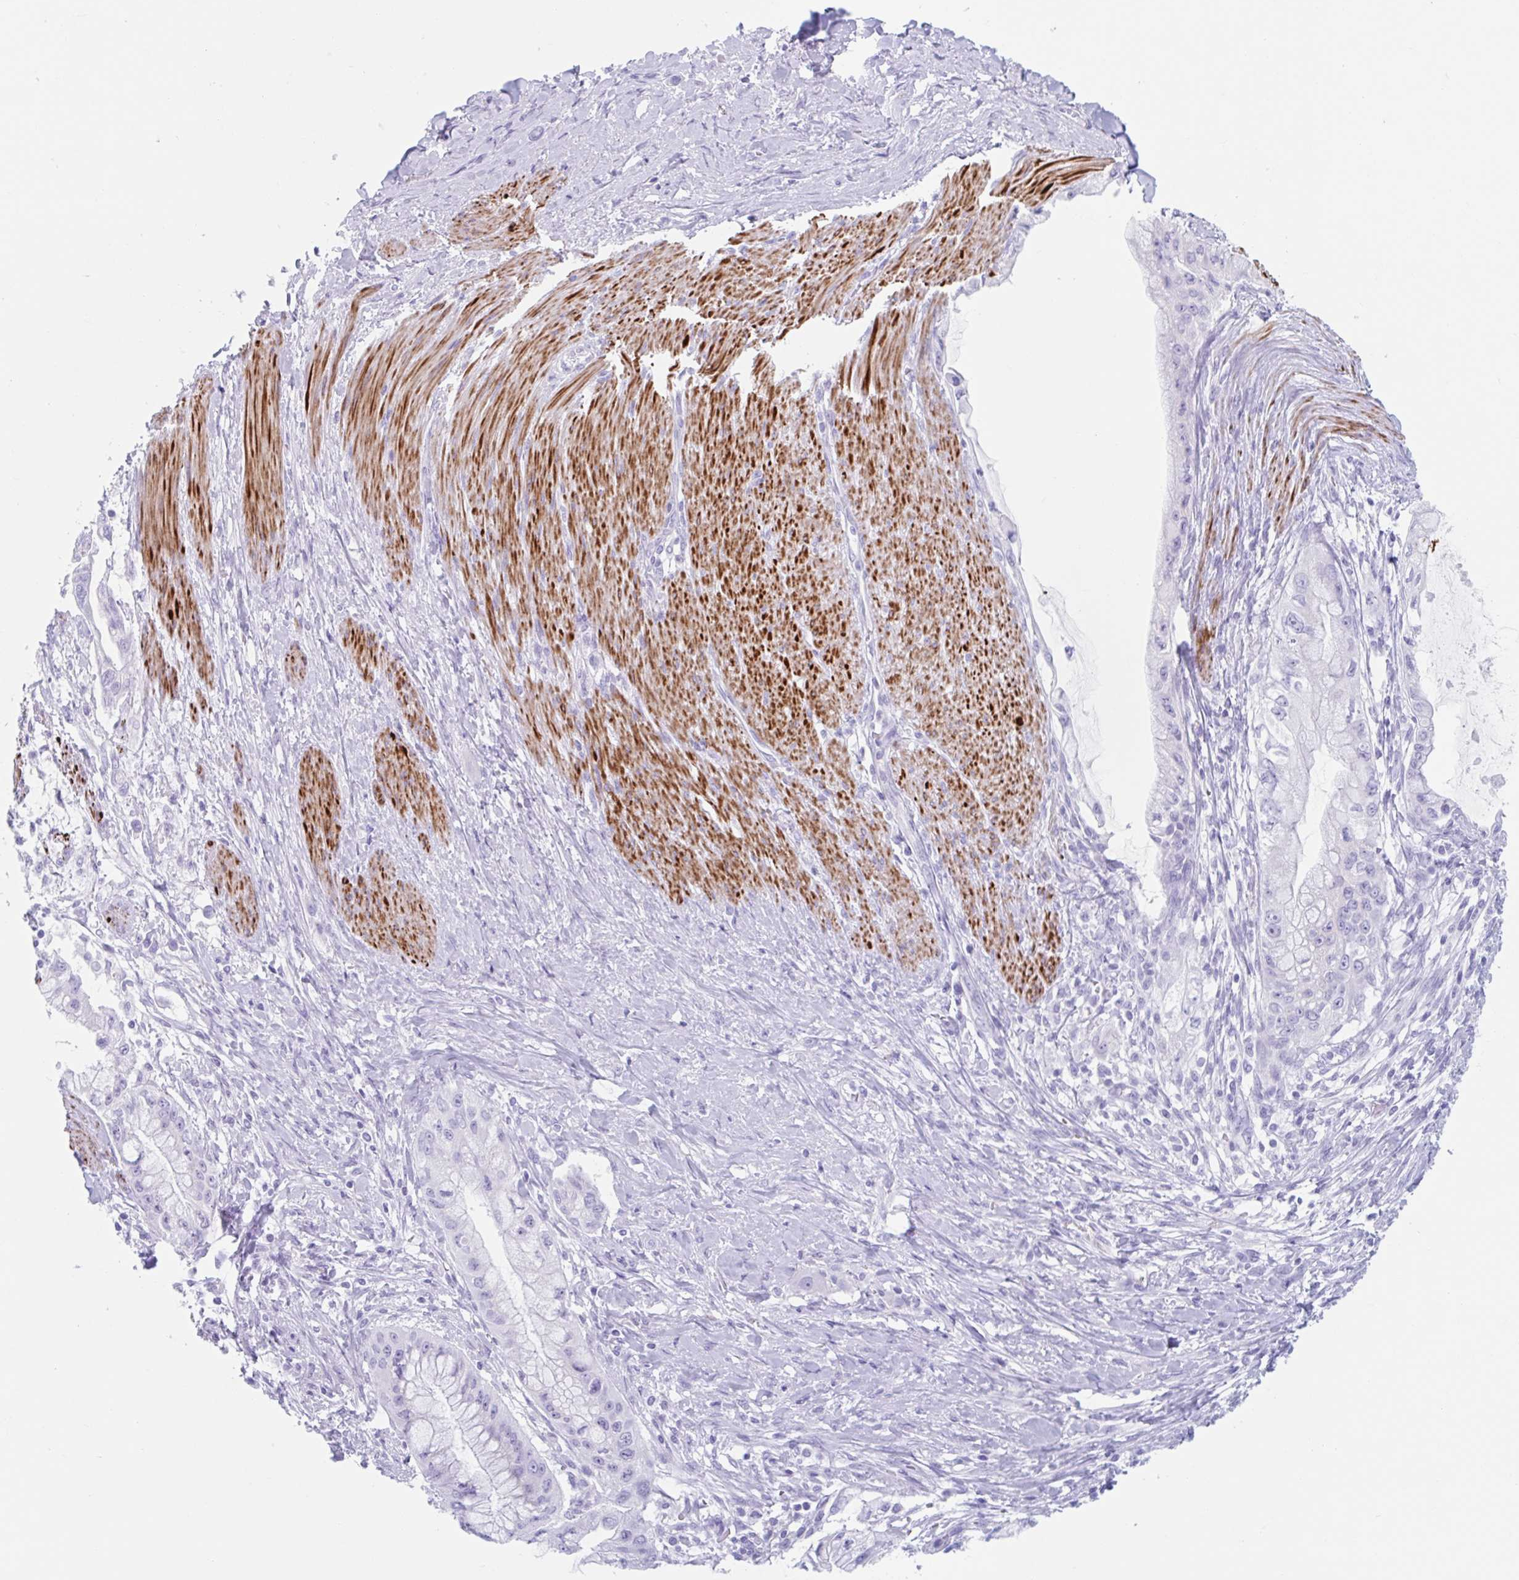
{"staining": {"intensity": "negative", "quantity": "none", "location": "none"}, "tissue": "pancreatic cancer", "cell_type": "Tumor cells", "image_type": "cancer", "snomed": [{"axis": "morphology", "description": "Adenocarcinoma, NOS"}, {"axis": "topography", "description": "Pancreas"}], "caption": "Pancreatic cancer (adenocarcinoma) stained for a protein using immunohistochemistry (IHC) reveals no expression tumor cells.", "gene": "CPTP", "patient": {"sex": "male", "age": 48}}